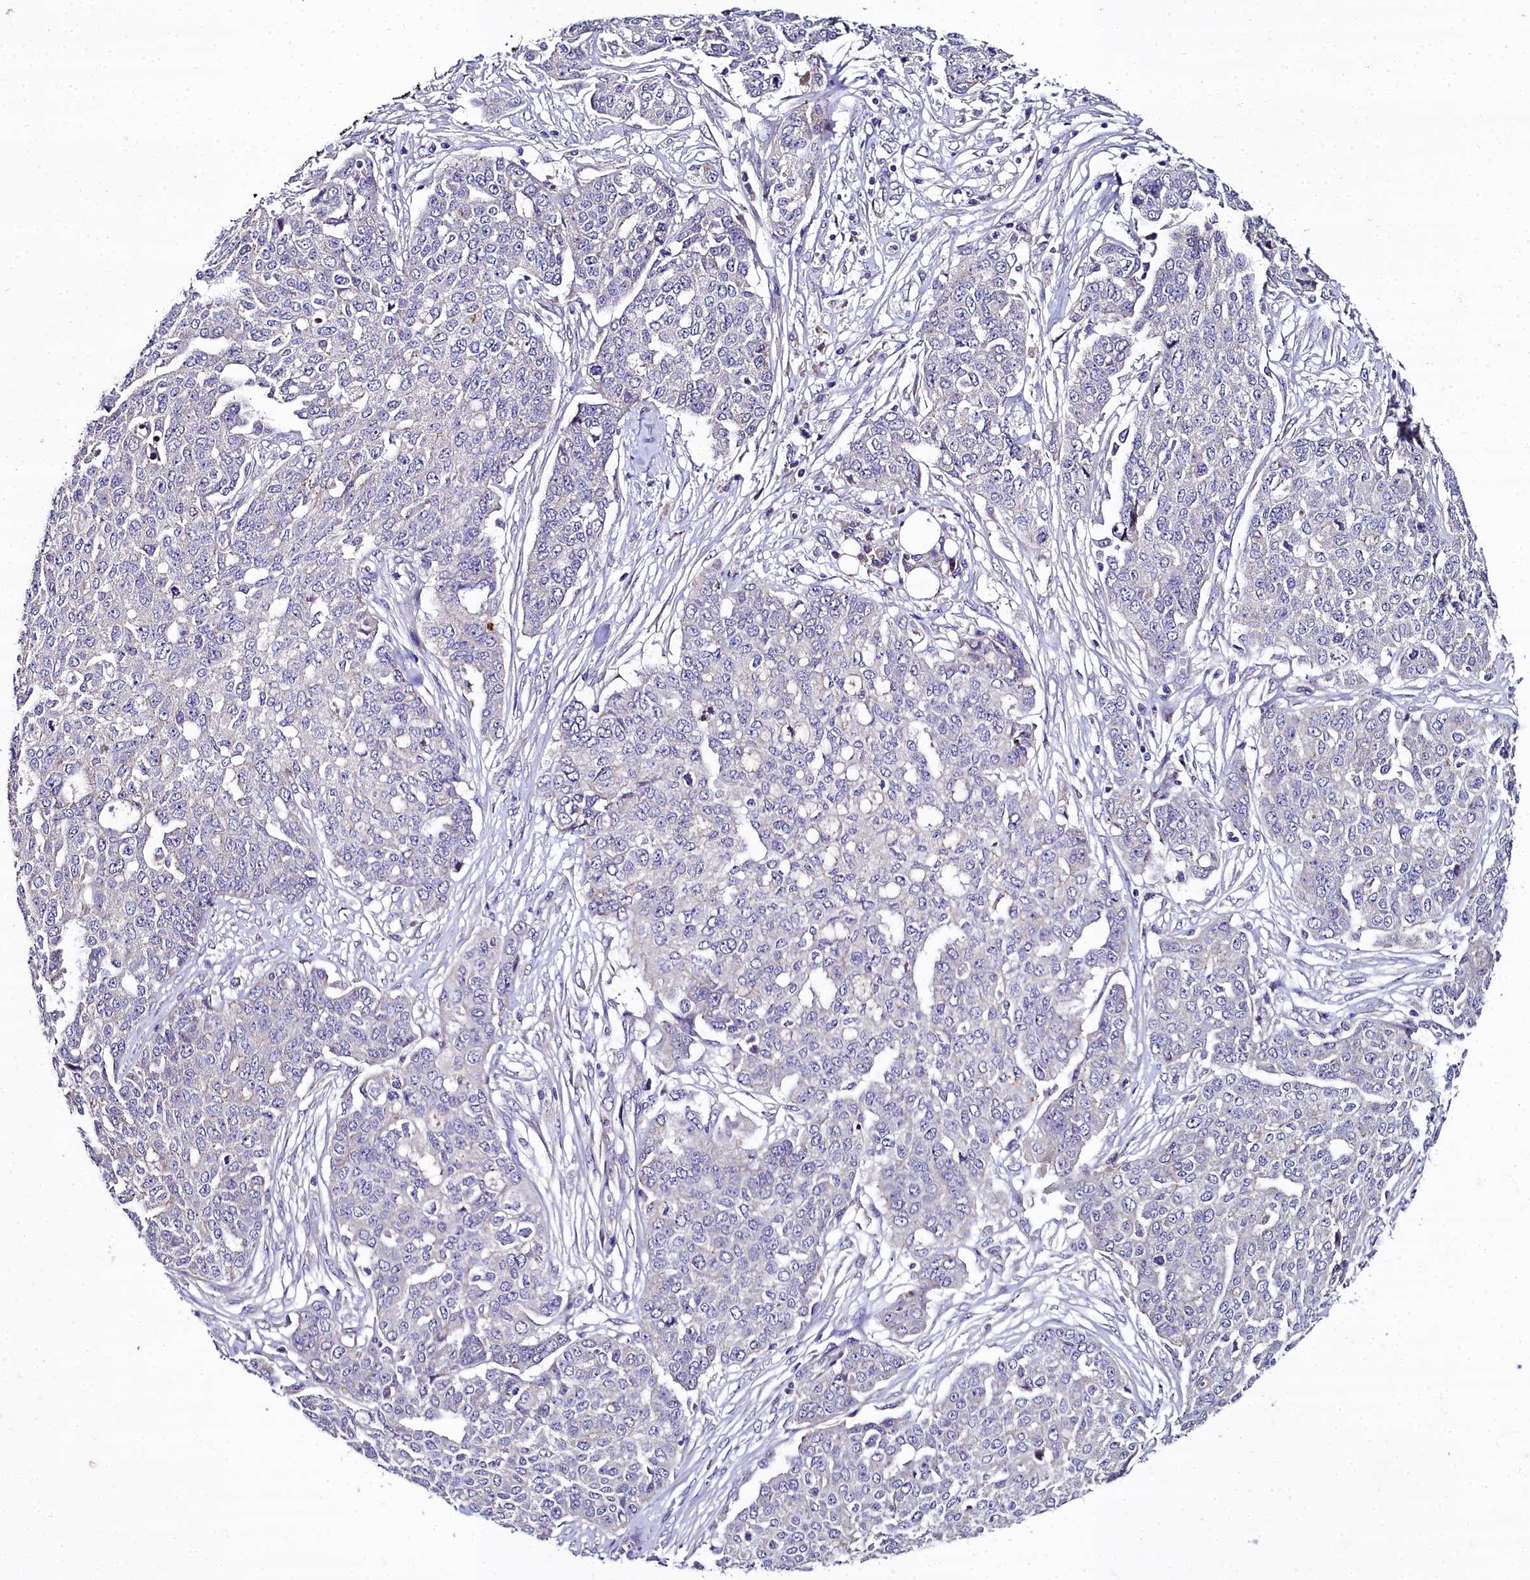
{"staining": {"intensity": "negative", "quantity": "none", "location": "none"}, "tissue": "ovarian cancer", "cell_type": "Tumor cells", "image_type": "cancer", "snomed": [{"axis": "morphology", "description": "Cystadenocarcinoma, serous, NOS"}, {"axis": "topography", "description": "Soft tissue"}, {"axis": "topography", "description": "Ovary"}], "caption": "Serous cystadenocarcinoma (ovarian) was stained to show a protein in brown. There is no significant staining in tumor cells.", "gene": "NT5M", "patient": {"sex": "female", "age": 57}}